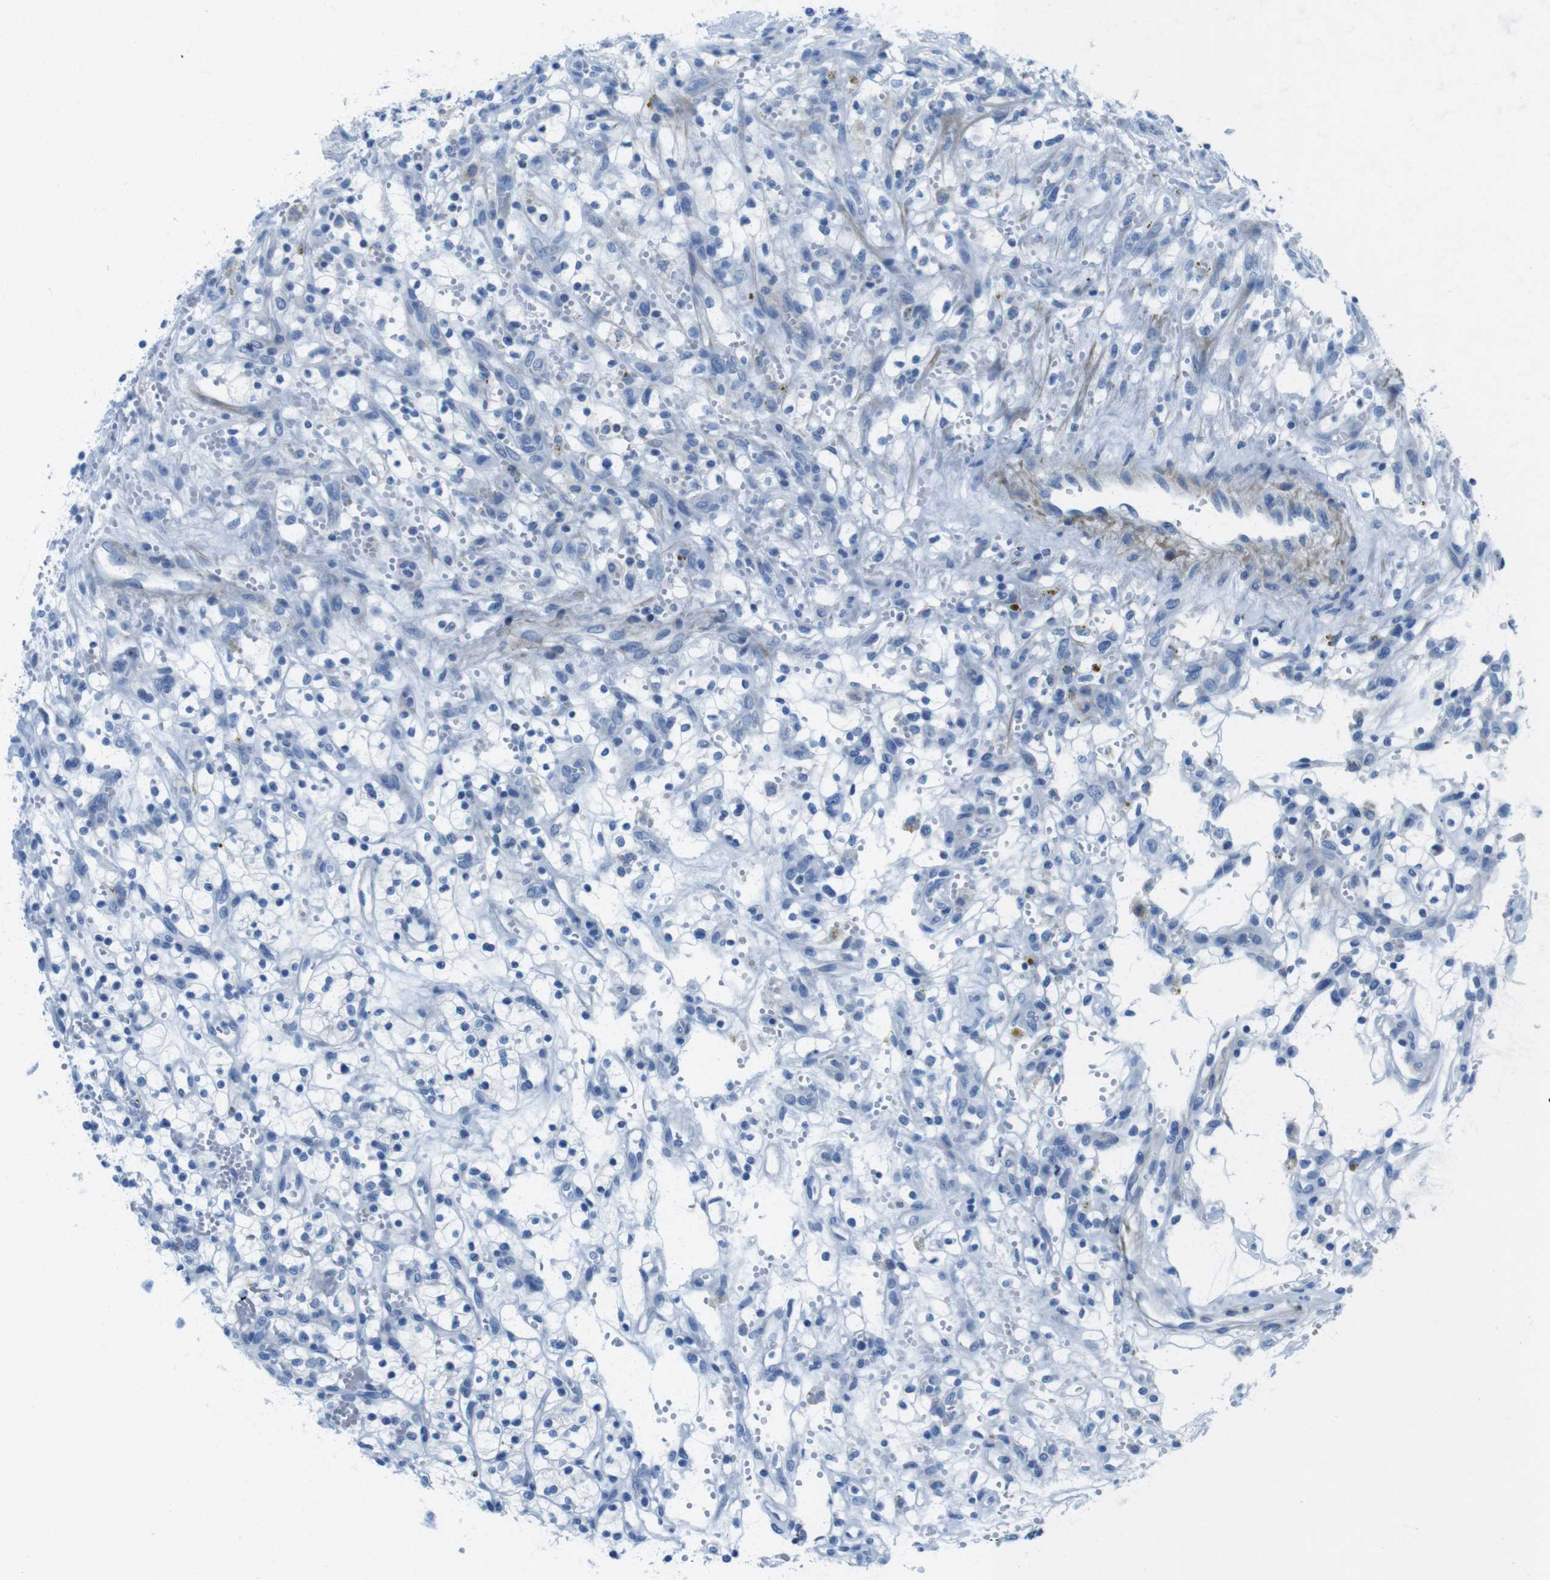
{"staining": {"intensity": "negative", "quantity": "none", "location": "none"}, "tissue": "renal cancer", "cell_type": "Tumor cells", "image_type": "cancer", "snomed": [{"axis": "morphology", "description": "Adenocarcinoma, NOS"}, {"axis": "topography", "description": "Kidney"}], "caption": "DAB immunohistochemical staining of renal adenocarcinoma shows no significant positivity in tumor cells. (Immunohistochemistry (ihc), brightfield microscopy, high magnification).", "gene": "ASIC5", "patient": {"sex": "female", "age": 57}}